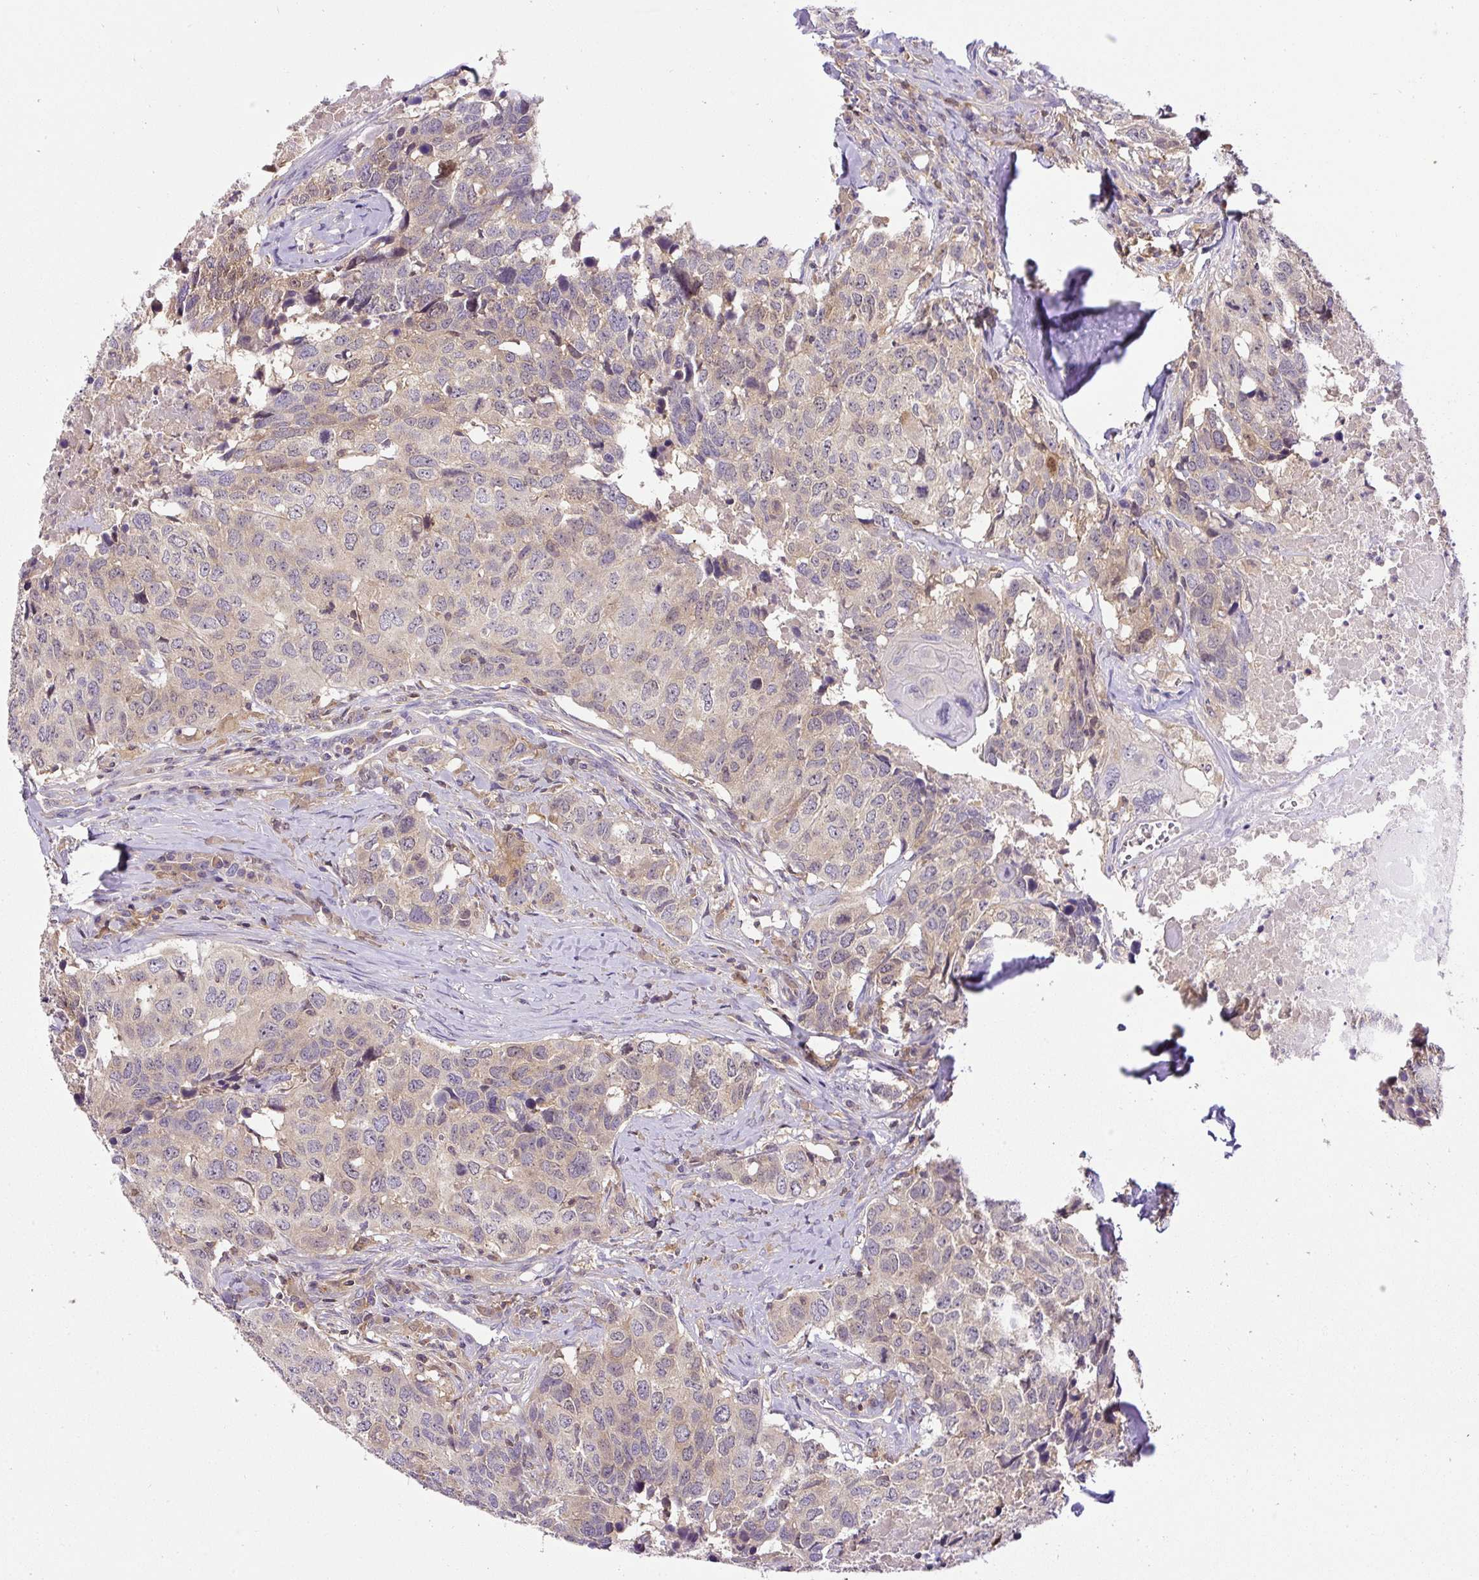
{"staining": {"intensity": "weak", "quantity": "<25%", "location": "cytoplasmic/membranous"}, "tissue": "head and neck cancer", "cell_type": "Tumor cells", "image_type": "cancer", "snomed": [{"axis": "morphology", "description": "Normal tissue, NOS"}, {"axis": "morphology", "description": "Squamous cell carcinoma, NOS"}, {"axis": "topography", "description": "Skeletal muscle"}, {"axis": "topography", "description": "Vascular tissue"}, {"axis": "topography", "description": "Peripheral nerve tissue"}, {"axis": "topography", "description": "Head-Neck"}], "caption": "IHC photomicrograph of neoplastic tissue: human head and neck cancer (squamous cell carcinoma) stained with DAB (3,3'-diaminobenzidine) demonstrates no significant protein positivity in tumor cells.", "gene": "CCDC28A", "patient": {"sex": "male", "age": 66}}